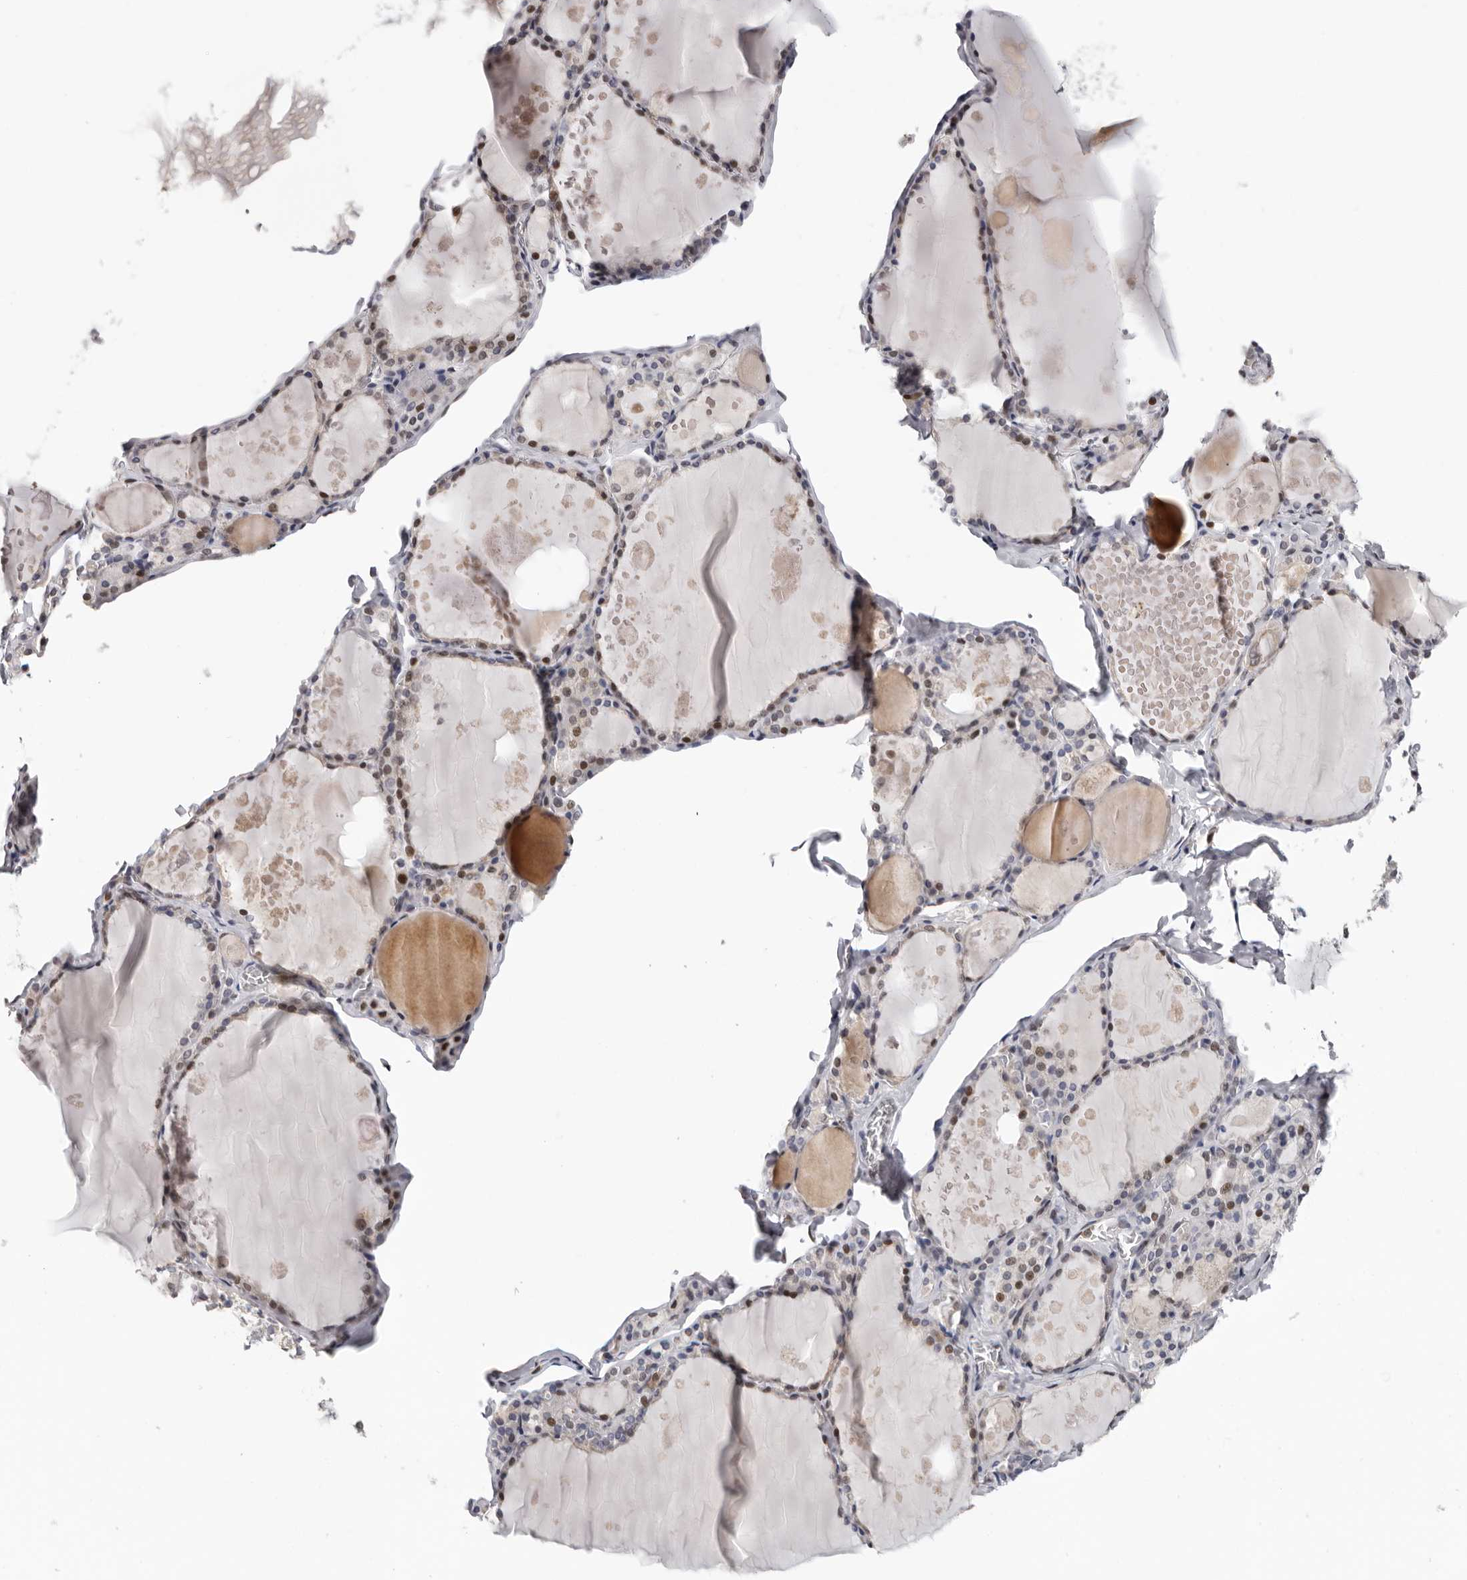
{"staining": {"intensity": "weak", "quantity": "<25%", "location": "cytoplasmic/membranous,nuclear"}, "tissue": "thyroid gland", "cell_type": "Glandular cells", "image_type": "normal", "snomed": [{"axis": "morphology", "description": "Normal tissue, NOS"}, {"axis": "topography", "description": "Thyroid gland"}], "caption": "Immunohistochemical staining of unremarkable human thyroid gland reveals no significant positivity in glandular cells.", "gene": "KIF2B", "patient": {"sex": "male", "age": 56}}